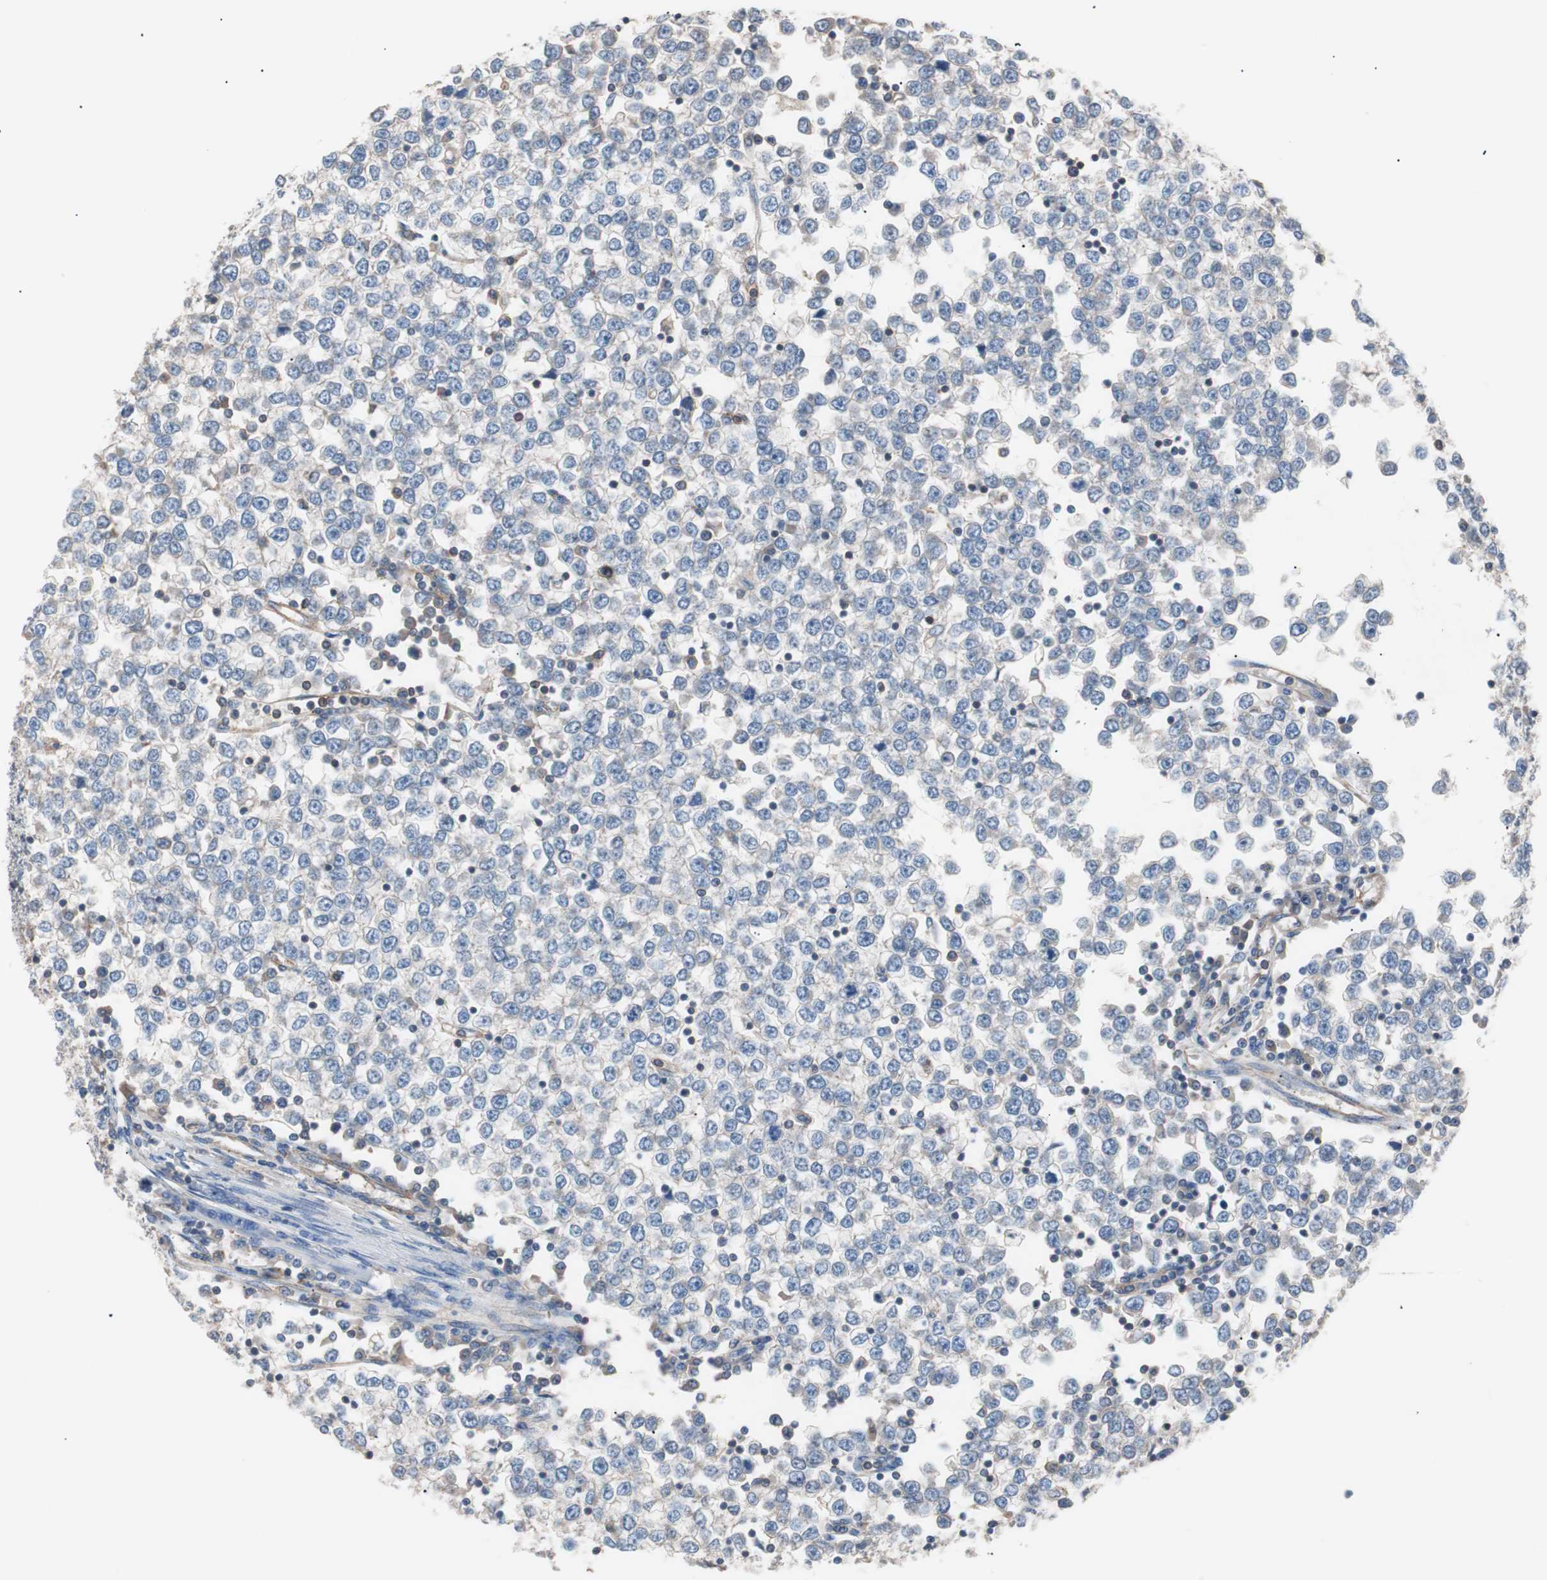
{"staining": {"intensity": "negative", "quantity": "none", "location": "none"}, "tissue": "testis cancer", "cell_type": "Tumor cells", "image_type": "cancer", "snomed": [{"axis": "morphology", "description": "Seminoma, NOS"}, {"axis": "topography", "description": "Testis"}], "caption": "Histopathology image shows no protein staining in tumor cells of testis seminoma tissue.", "gene": "GPR160", "patient": {"sex": "male", "age": 65}}